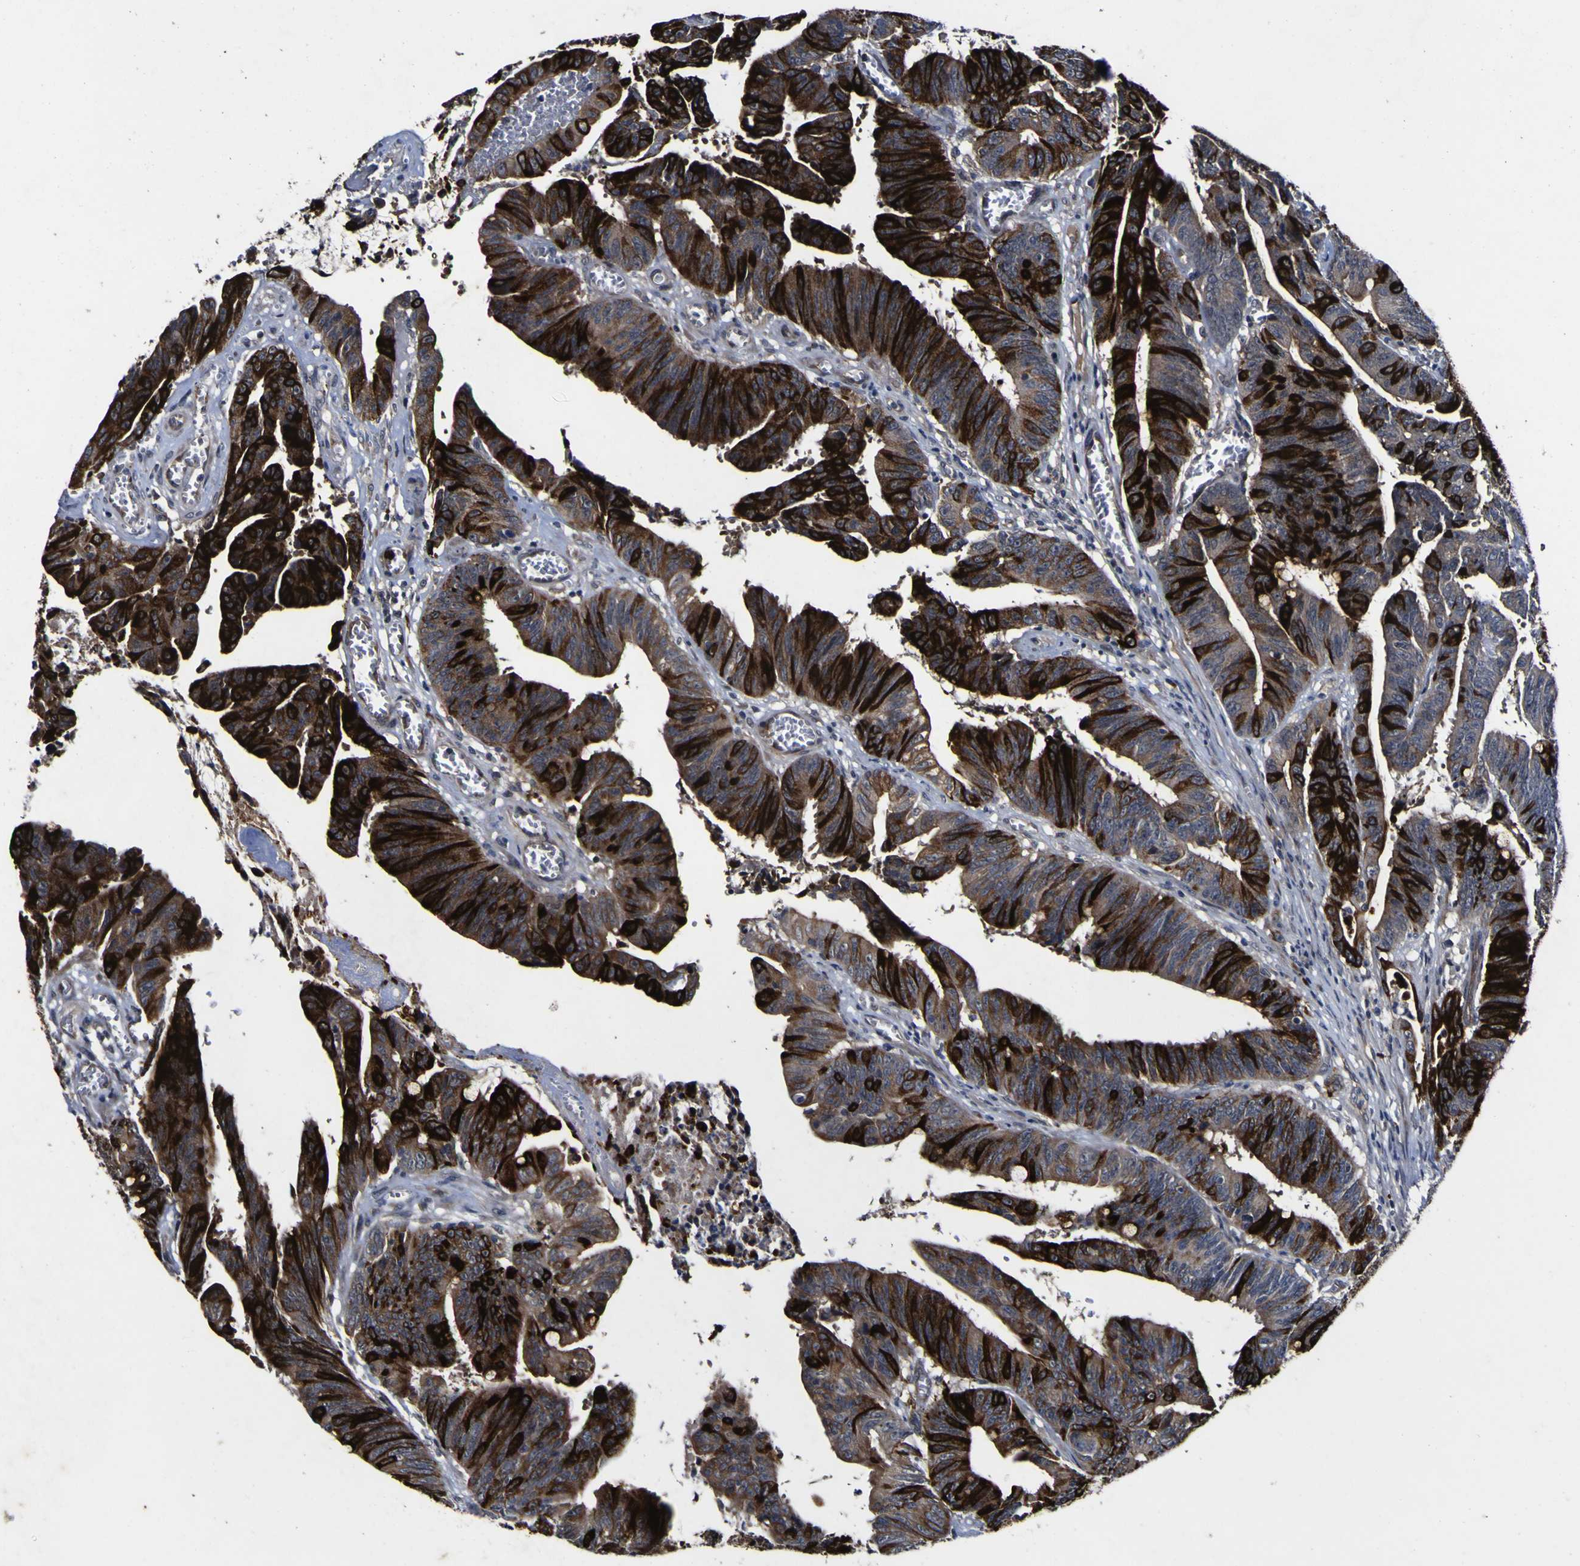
{"staining": {"intensity": "strong", "quantity": ">75%", "location": "cytoplasmic/membranous"}, "tissue": "colorectal cancer", "cell_type": "Tumor cells", "image_type": "cancer", "snomed": [{"axis": "morphology", "description": "Adenocarcinoma, NOS"}, {"axis": "topography", "description": "Colon"}], "caption": "The photomicrograph displays a brown stain indicating the presence of a protein in the cytoplasmic/membranous of tumor cells in colorectal adenocarcinoma.", "gene": "CCL2", "patient": {"sex": "male", "age": 45}}